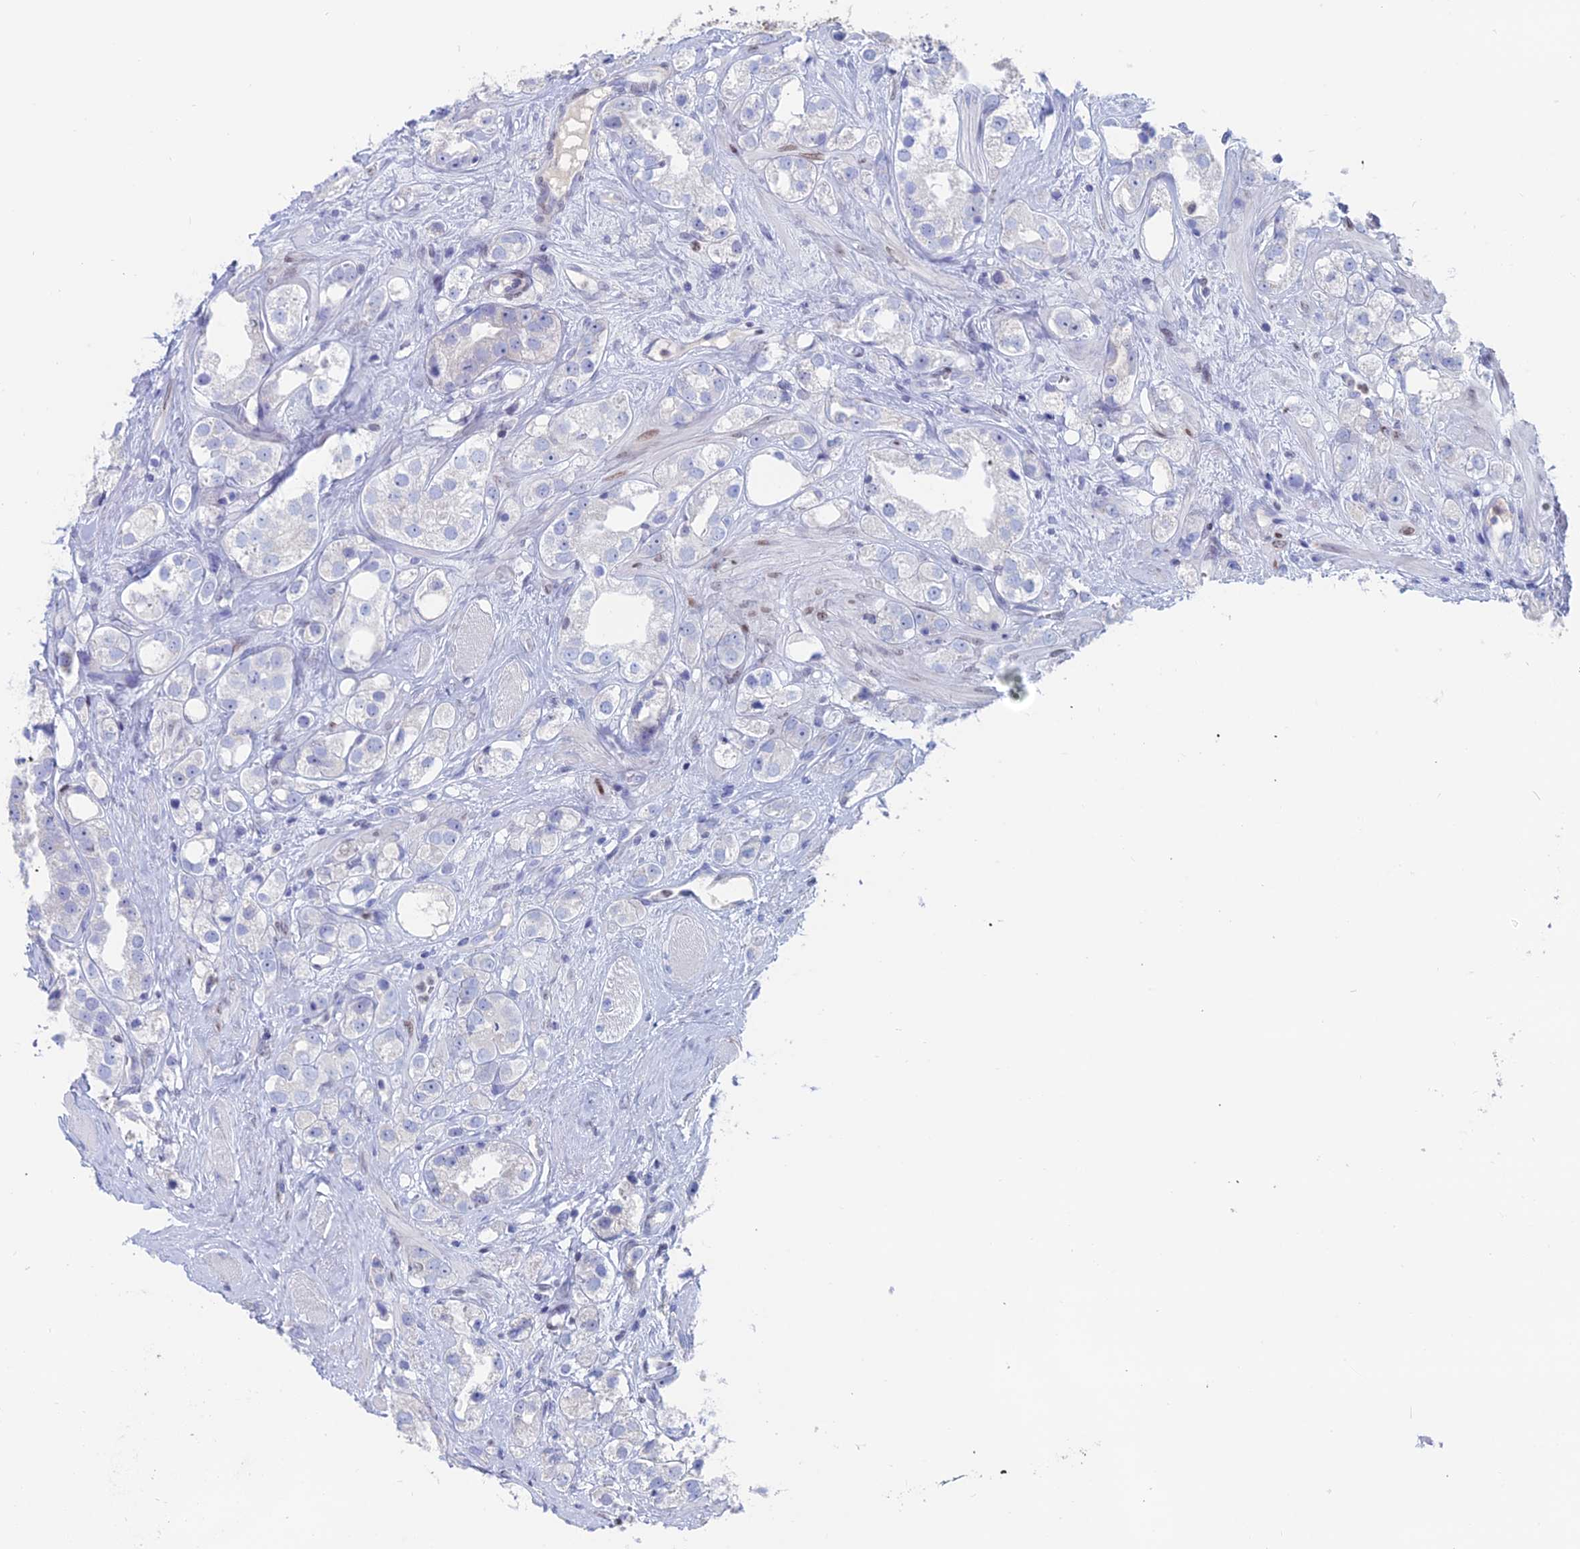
{"staining": {"intensity": "negative", "quantity": "none", "location": "none"}, "tissue": "prostate cancer", "cell_type": "Tumor cells", "image_type": "cancer", "snomed": [{"axis": "morphology", "description": "Adenocarcinoma, NOS"}, {"axis": "topography", "description": "Prostate"}], "caption": "High power microscopy photomicrograph of an immunohistochemistry (IHC) photomicrograph of prostate adenocarcinoma, revealing no significant positivity in tumor cells.", "gene": "CERS6", "patient": {"sex": "male", "age": 79}}